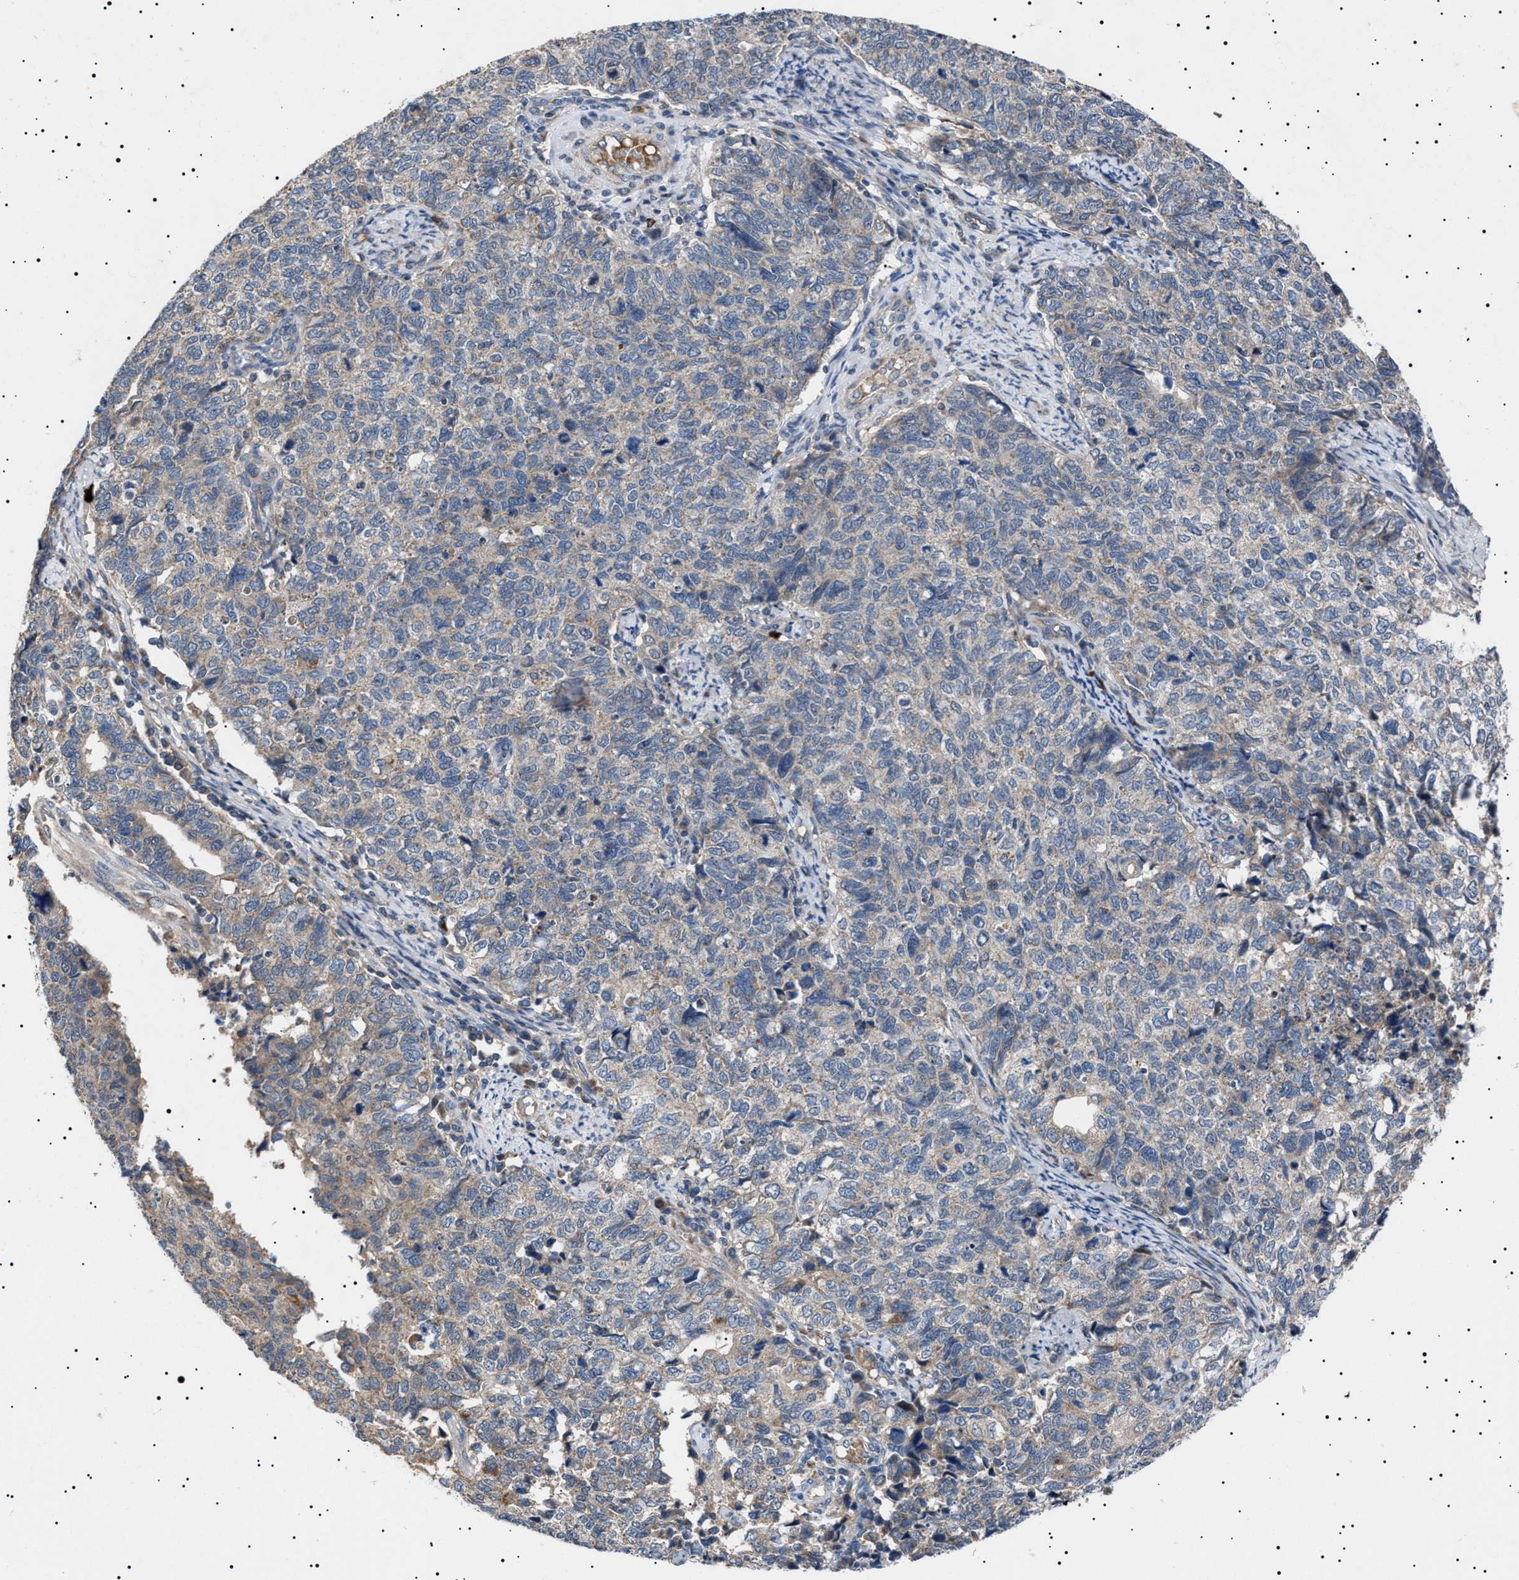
{"staining": {"intensity": "weak", "quantity": "<25%", "location": "cytoplasmic/membranous"}, "tissue": "cervical cancer", "cell_type": "Tumor cells", "image_type": "cancer", "snomed": [{"axis": "morphology", "description": "Squamous cell carcinoma, NOS"}, {"axis": "topography", "description": "Cervix"}], "caption": "An IHC histopathology image of squamous cell carcinoma (cervical) is shown. There is no staining in tumor cells of squamous cell carcinoma (cervical). (DAB immunohistochemistry visualized using brightfield microscopy, high magnification).", "gene": "PTRH1", "patient": {"sex": "female", "age": 63}}